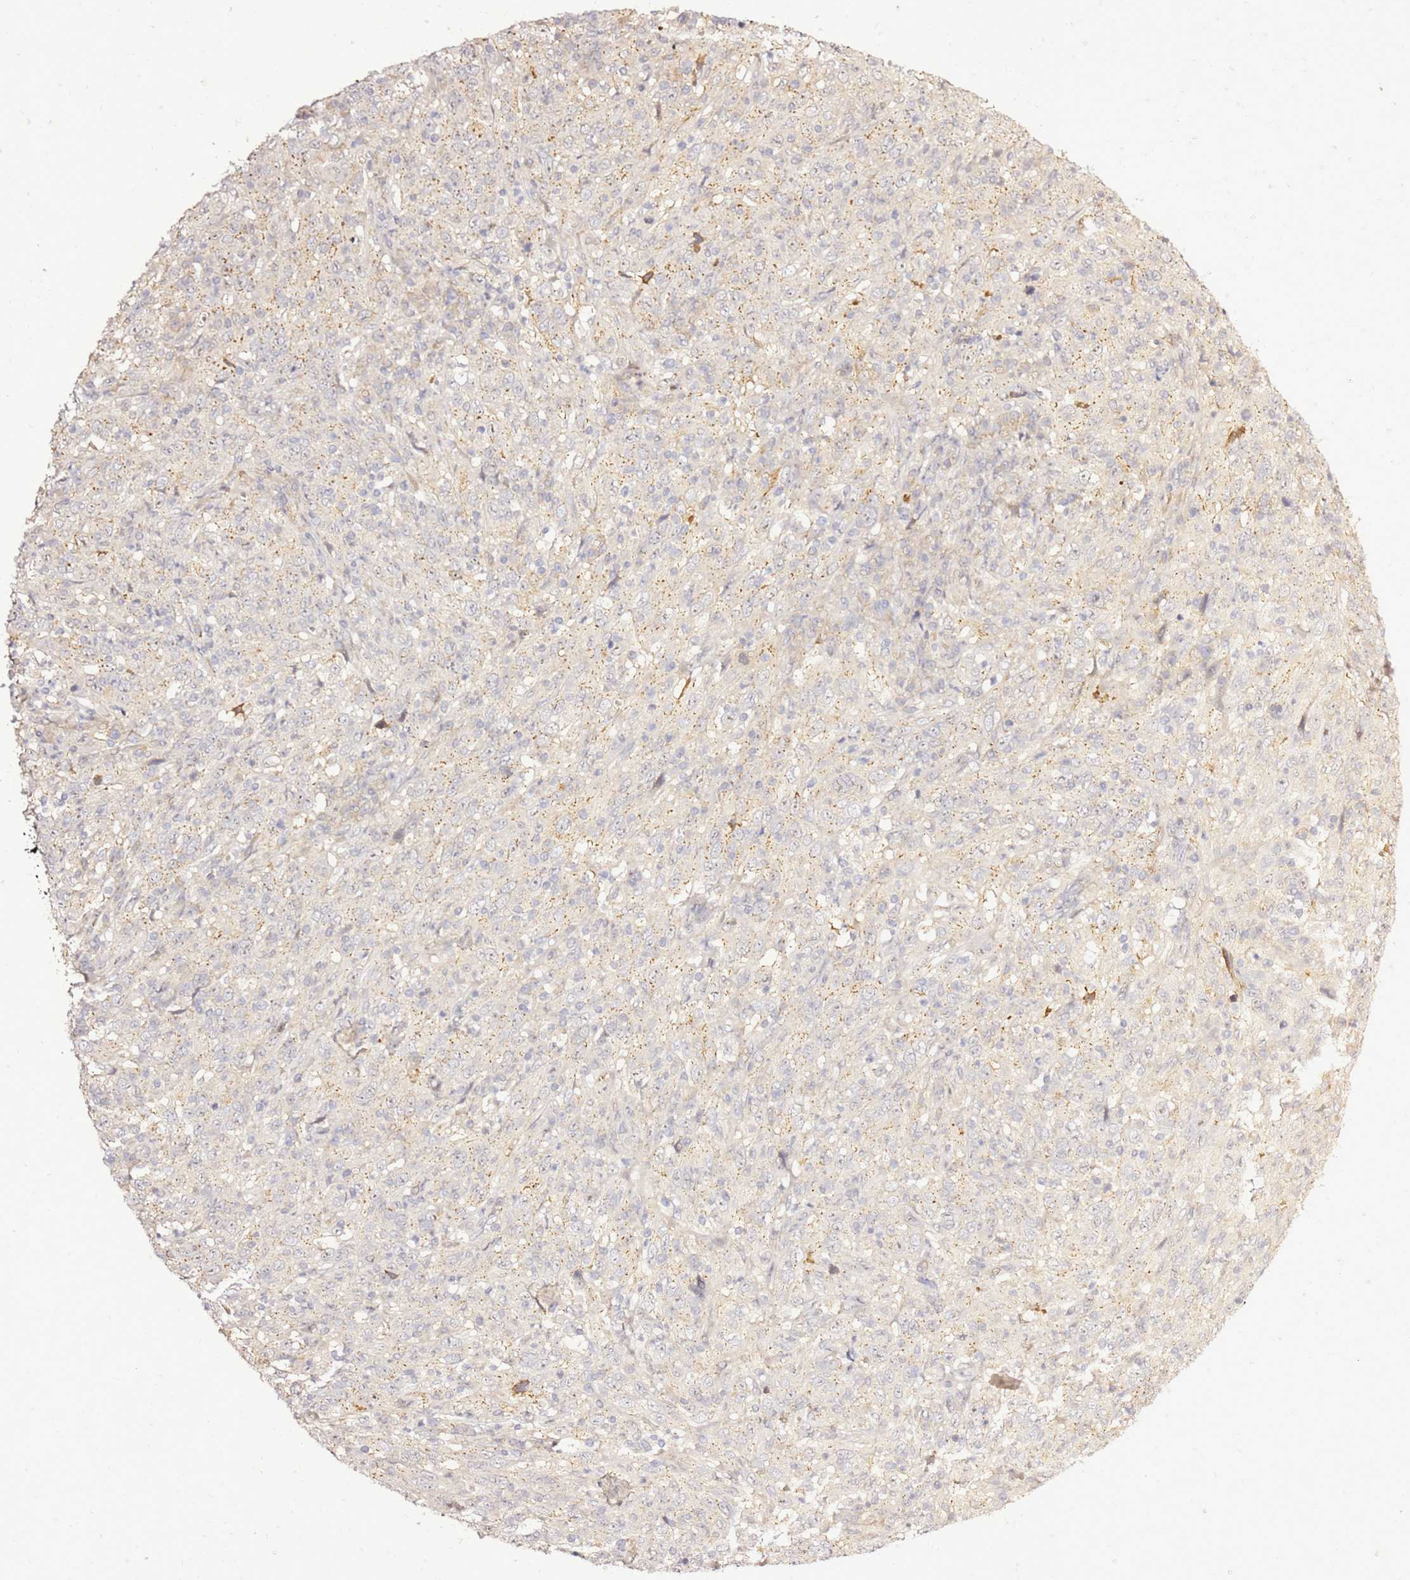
{"staining": {"intensity": "negative", "quantity": "none", "location": "none"}, "tissue": "cervical cancer", "cell_type": "Tumor cells", "image_type": "cancer", "snomed": [{"axis": "morphology", "description": "Squamous cell carcinoma, NOS"}, {"axis": "topography", "description": "Cervix"}], "caption": "Immunohistochemistry (IHC) micrograph of neoplastic tissue: human cervical cancer (squamous cell carcinoma) stained with DAB shows no significant protein expression in tumor cells.", "gene": "NOL8", "patient": {"sex": "female", "age": 46}}